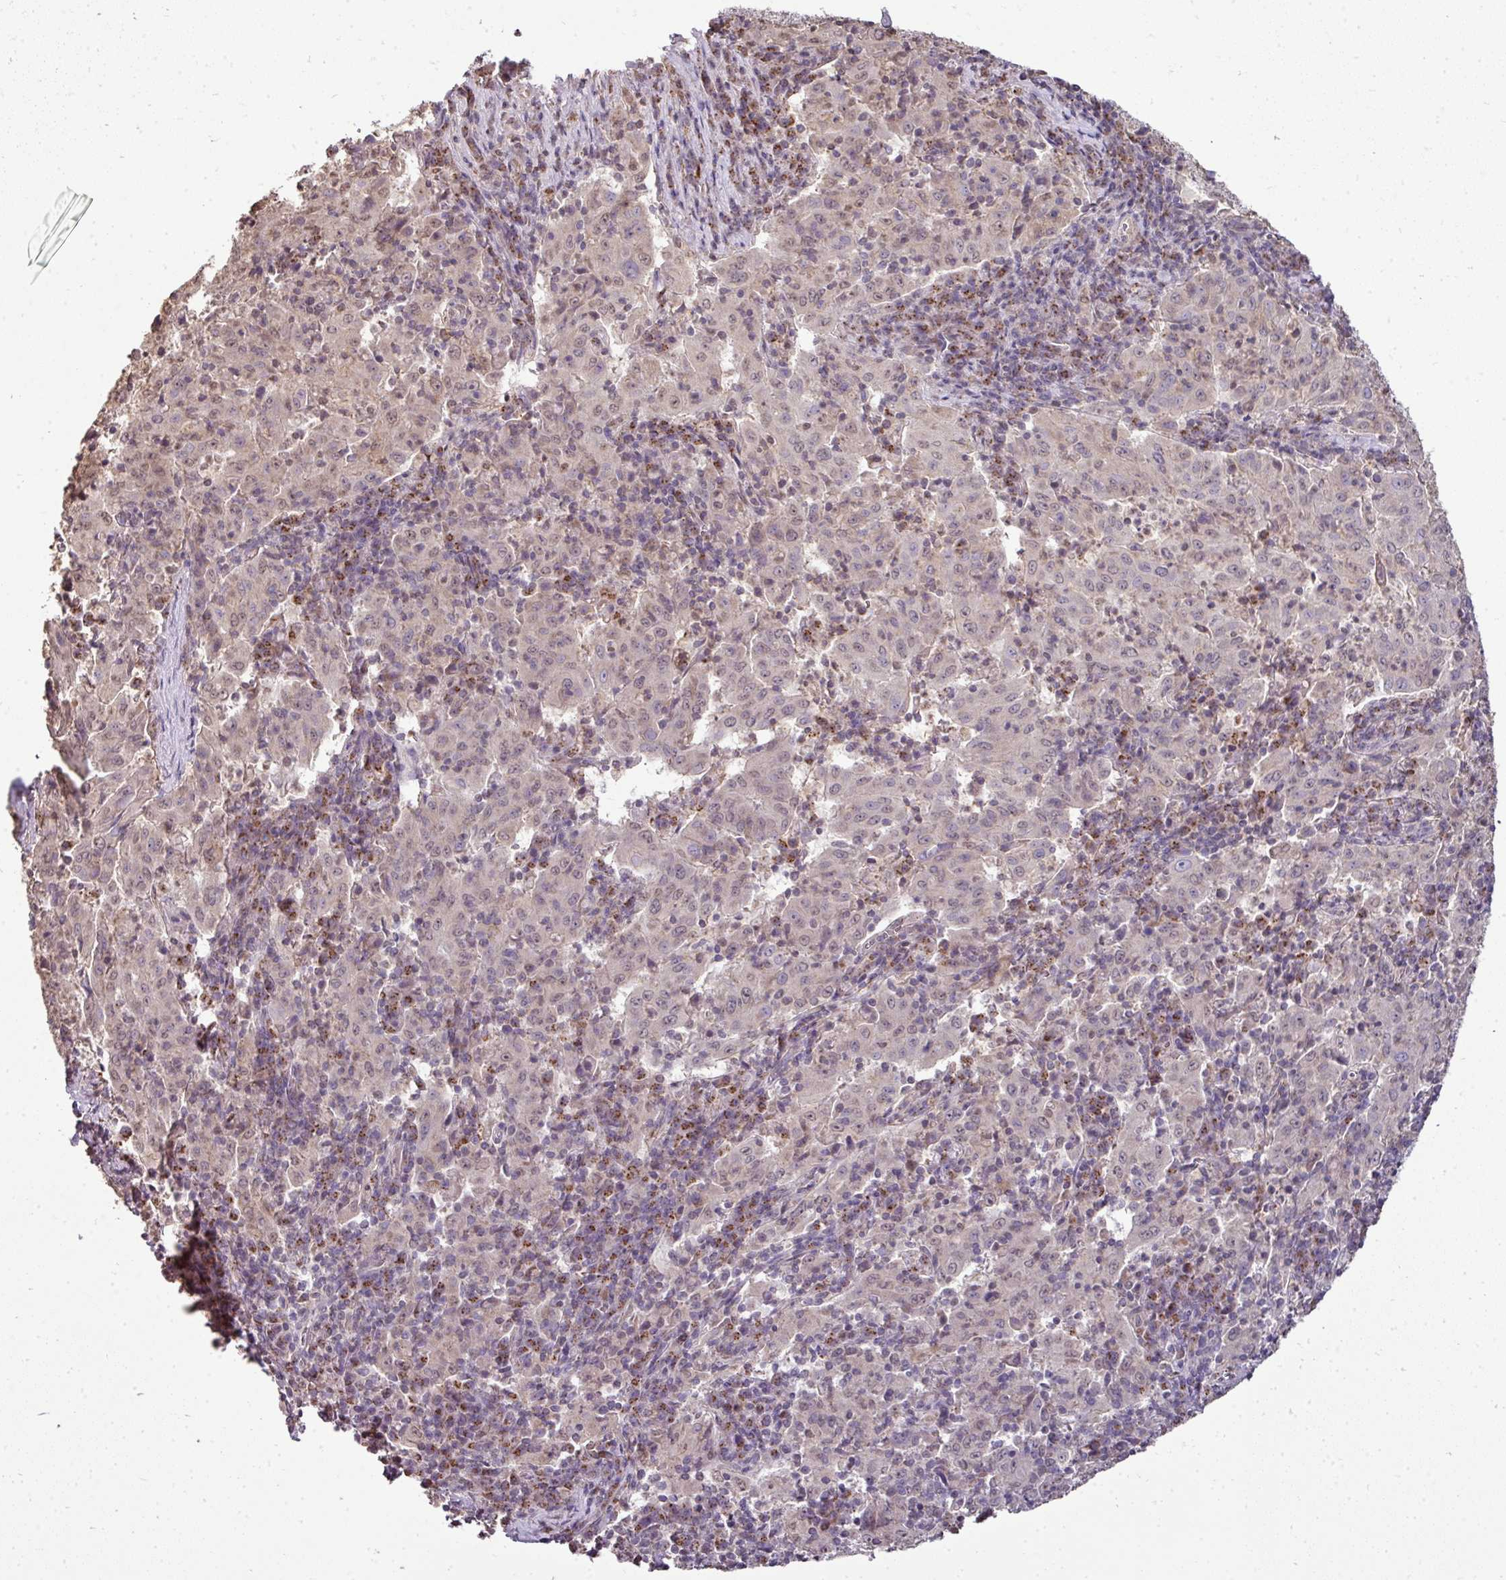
{"staining": {"intensity": "weak", "quantity": "<25%", "location": "nuclear"}, "tissue": "pancreatic cancer", "cell_type": "Tumor cells", "image_type": "cancer", "snomed": [{"axis": "morphology", "description": "Adenocarcinoma, NOS"}, {"axis": "topography", "description": "Pancreas"}], "caption": "Histopathology image shows no significant protein positivity in tumor cells of pancreatic cancer (adenocarcinoma).", "gene": "JPH2", "patient": {"sex": "male", "age": 63}}